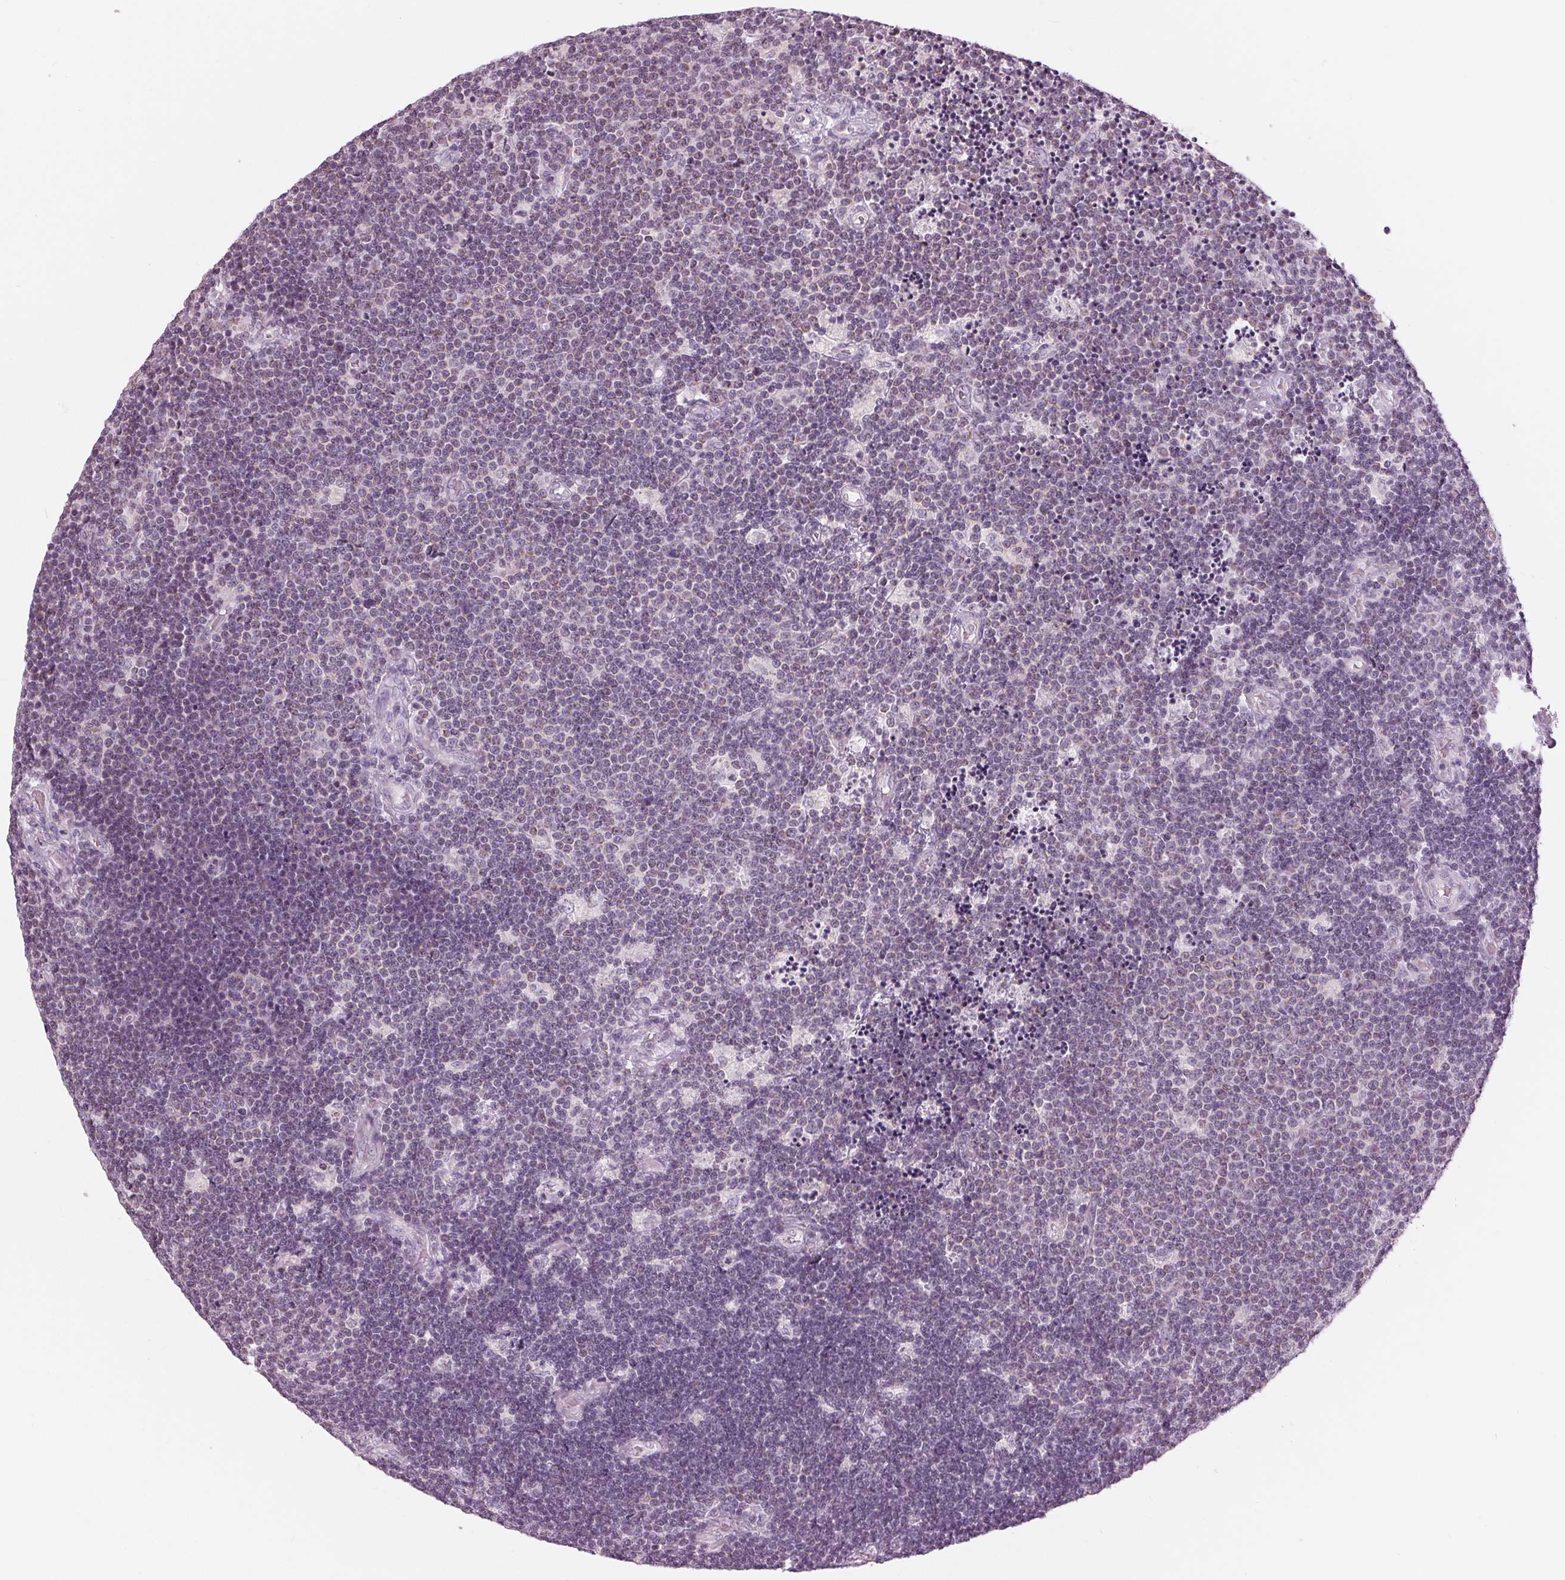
{"staining": {"intensity": "negative", "quantity": "none", "location": "none"}, "tissue": "lymphoma", "cell_type": "Tumor cells", "image_type": "cancer", "snomed": [{"axis": "morphology", "description": "Malignant lymphoma, non-Hodgkin's type, Low grade"}, {"axis": "topography", "description": "Brain"}], "caption": "The immunohistochemistry (IHC) image has no significant expression in tumor cells of malignant lymphoma, non-Hodgkin's type (low-grade) tissue.", "gene": "SAMD4A", "patient": {"sex": "female", "age": 66}}